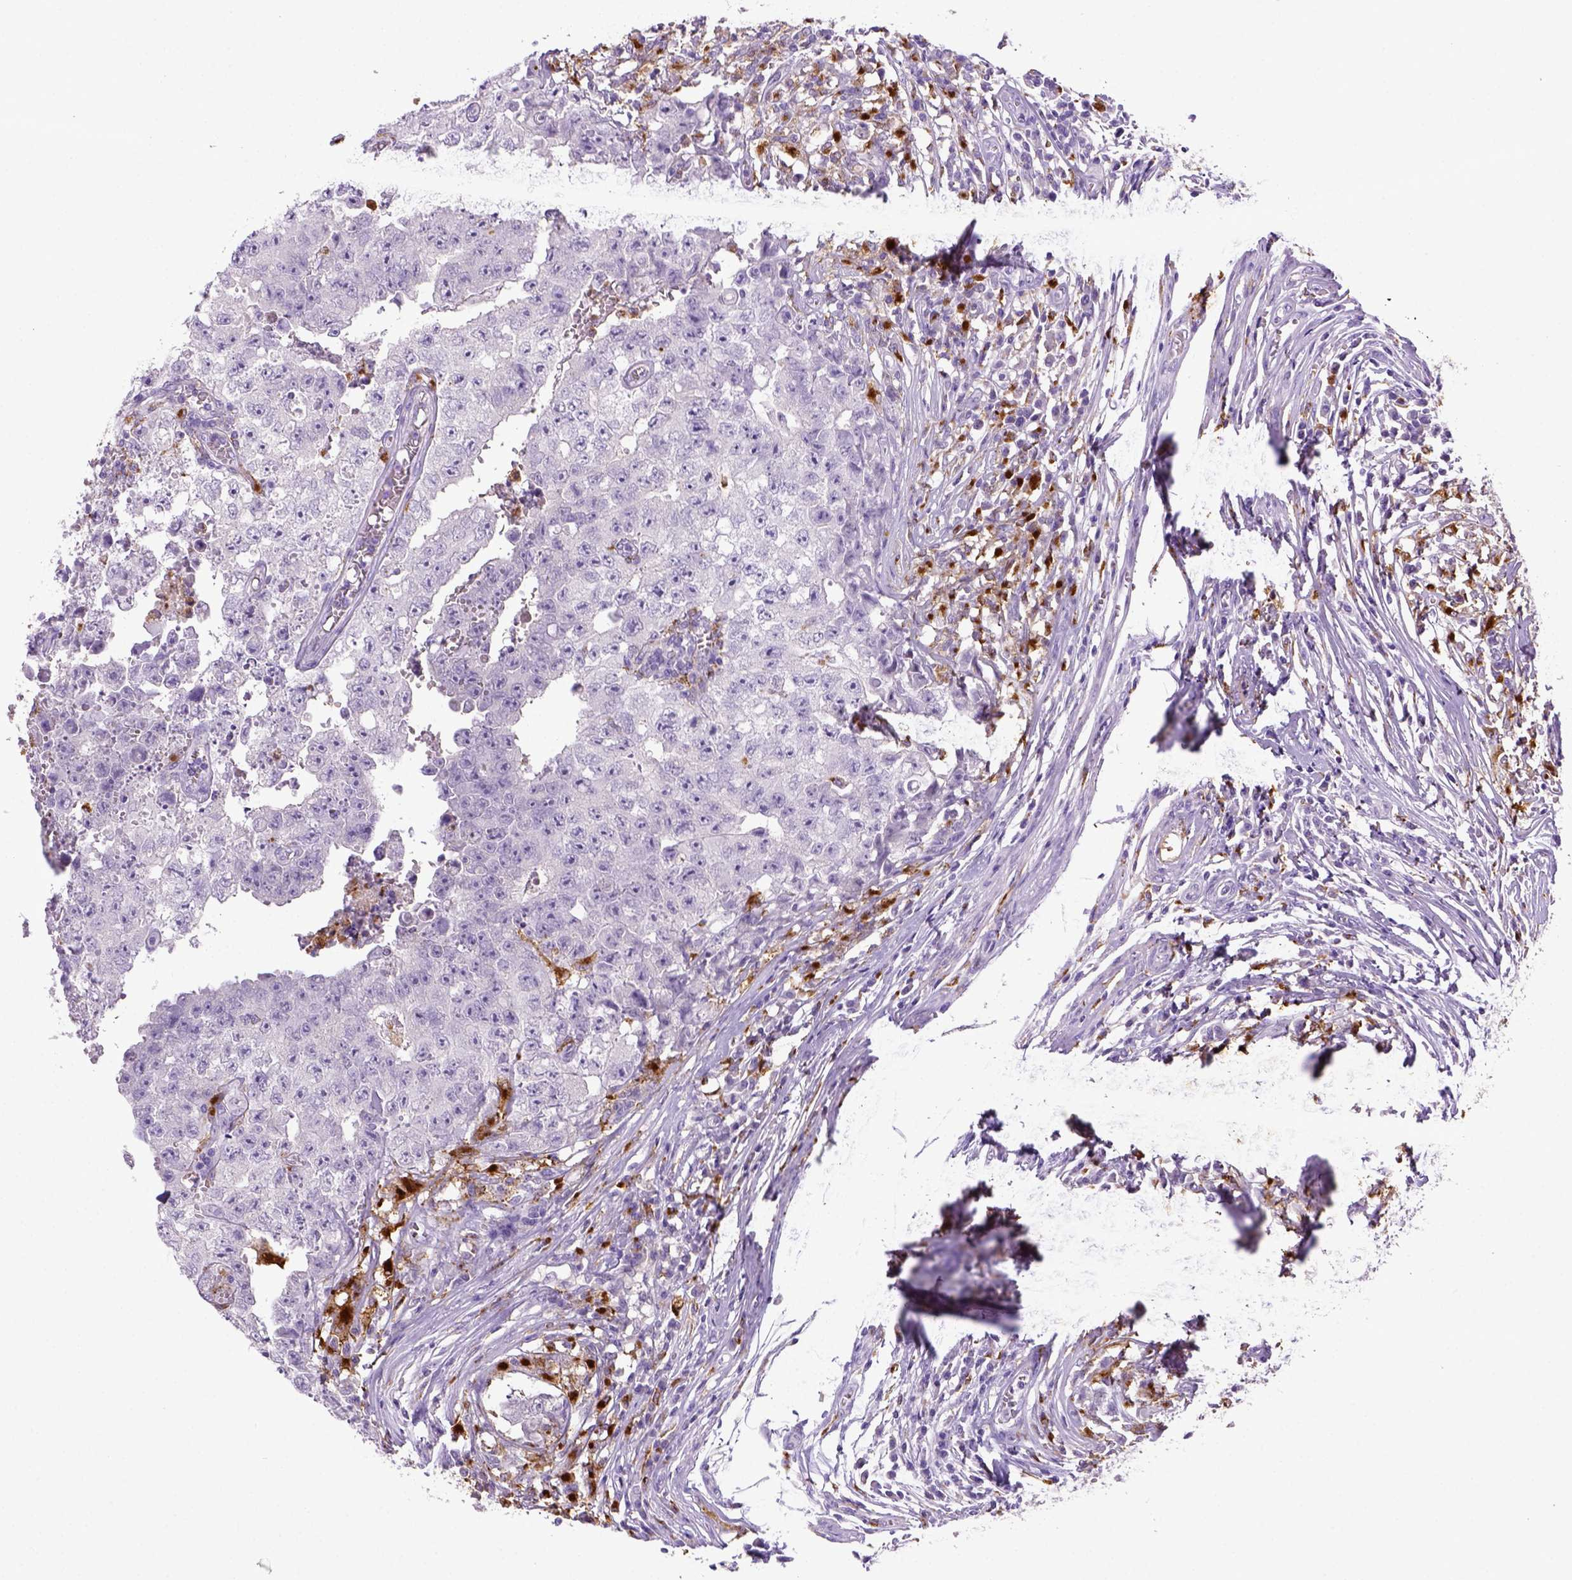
{"staining": {"intensity": "negative", "quantity": "none", "location": "none"}, "tissue": "testis cancer", "cell_type": "Tumor cells", "image_type": "cancer", "snomed": [{"axis": "morphology", "description": "Carcinoma, Embryonal, NOS"}, {"axis": "topography", "description": "Testis"}], "caption": "A photomicrograph of testis embryonal carcinoma stained for a protein exhibits no brown staining in tumor cells.", "gene": "CD68", "patient": {"sex": "male", "age": 36}}